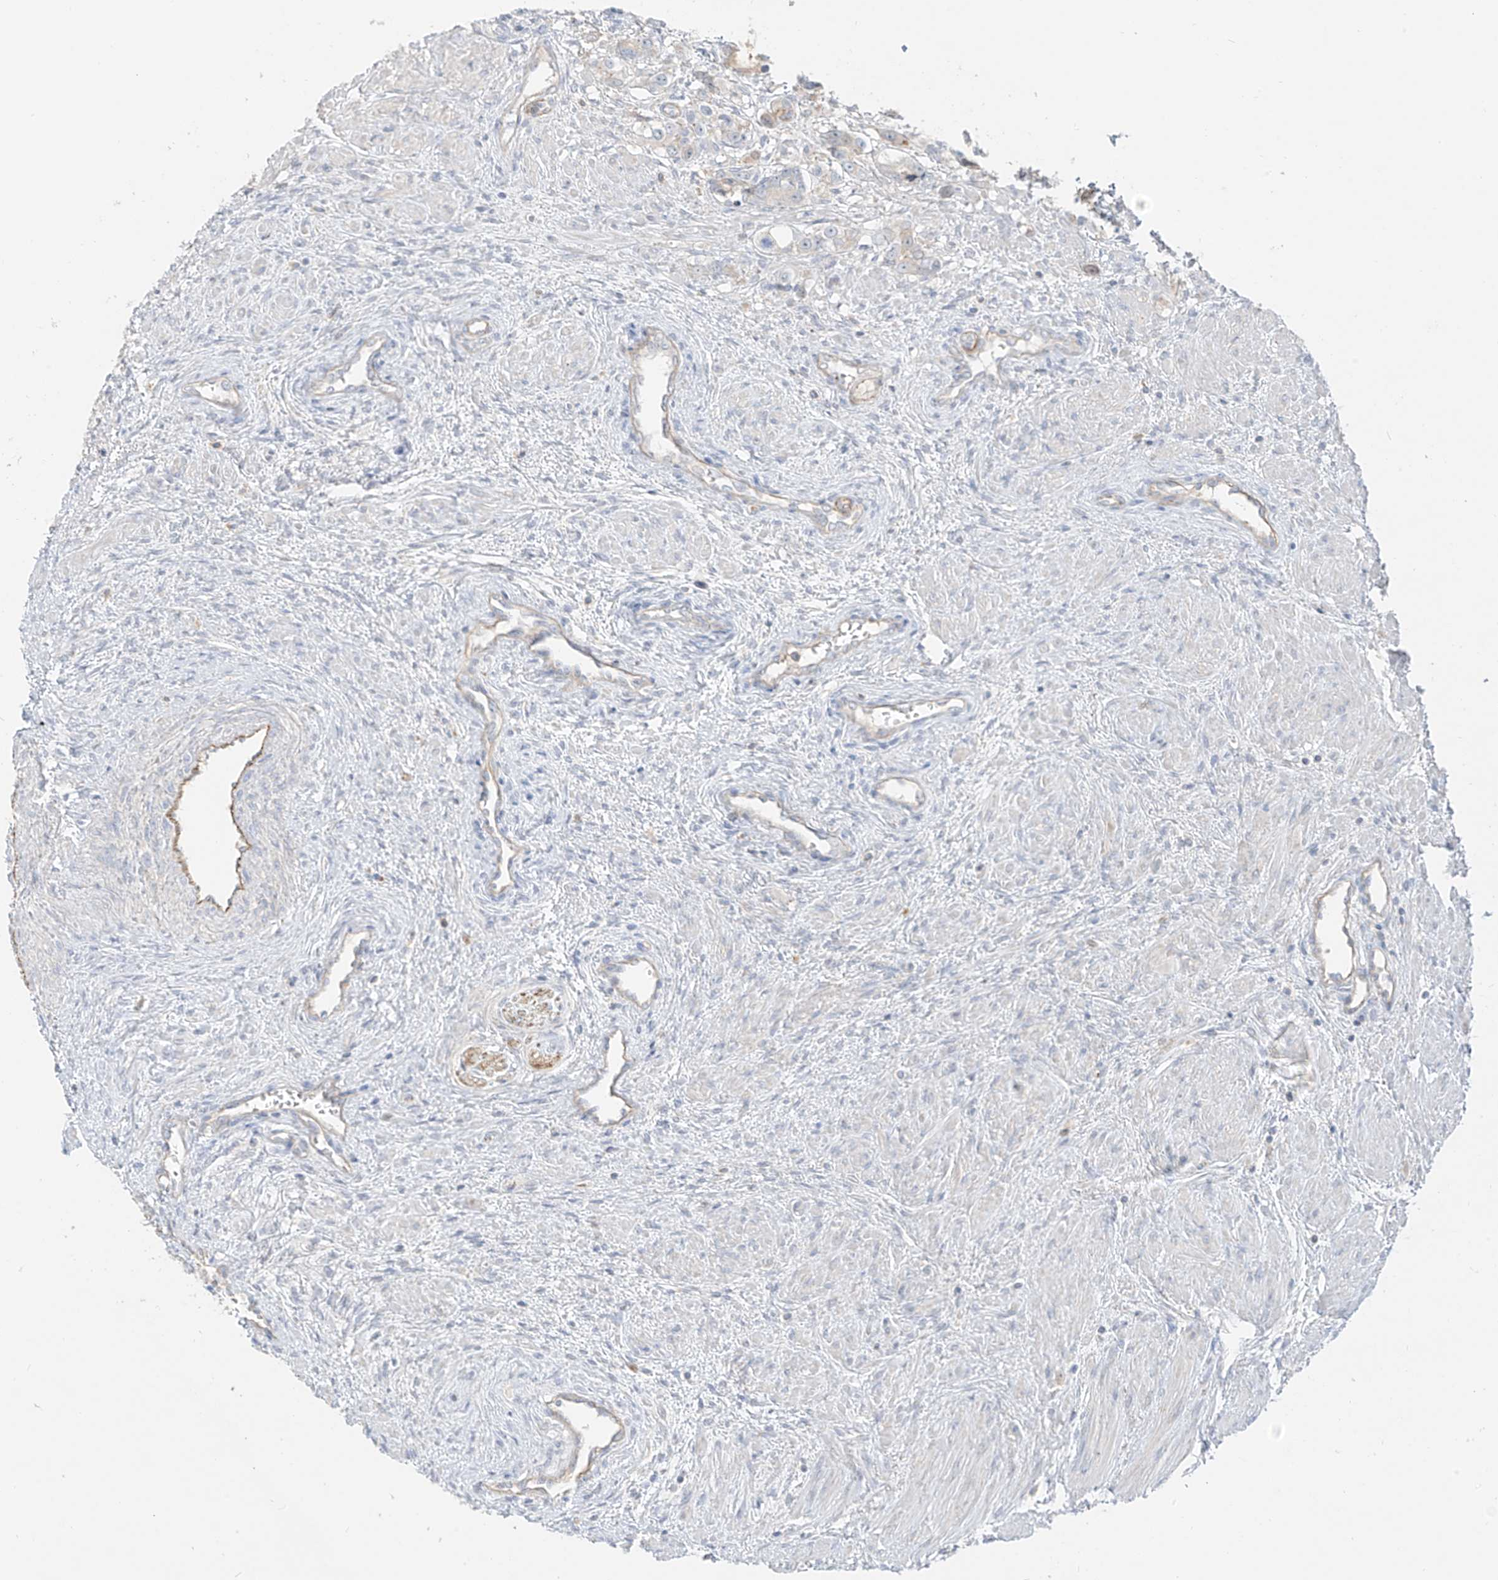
{"staining": {"intensity": "negative", "quantity": "none", "location": "none"}, "tissue": "prostate cancer", "cell_type": "Tumor cells", "image_type": "cancer", "snomed": [{"axis": "morphology", "description": "Adenocarcinoma, High grade"}, {"axis": "topography", "description": "Prostate"}], "caption": "High magnification brightfield microscopy of prostate cancer stained with DAB (brown) and counterstained with hematoxylin (blue): tumor cells show no significant positivity.", "gene": "C2orf42", "patient": {"sex": "male", "age": 63}}